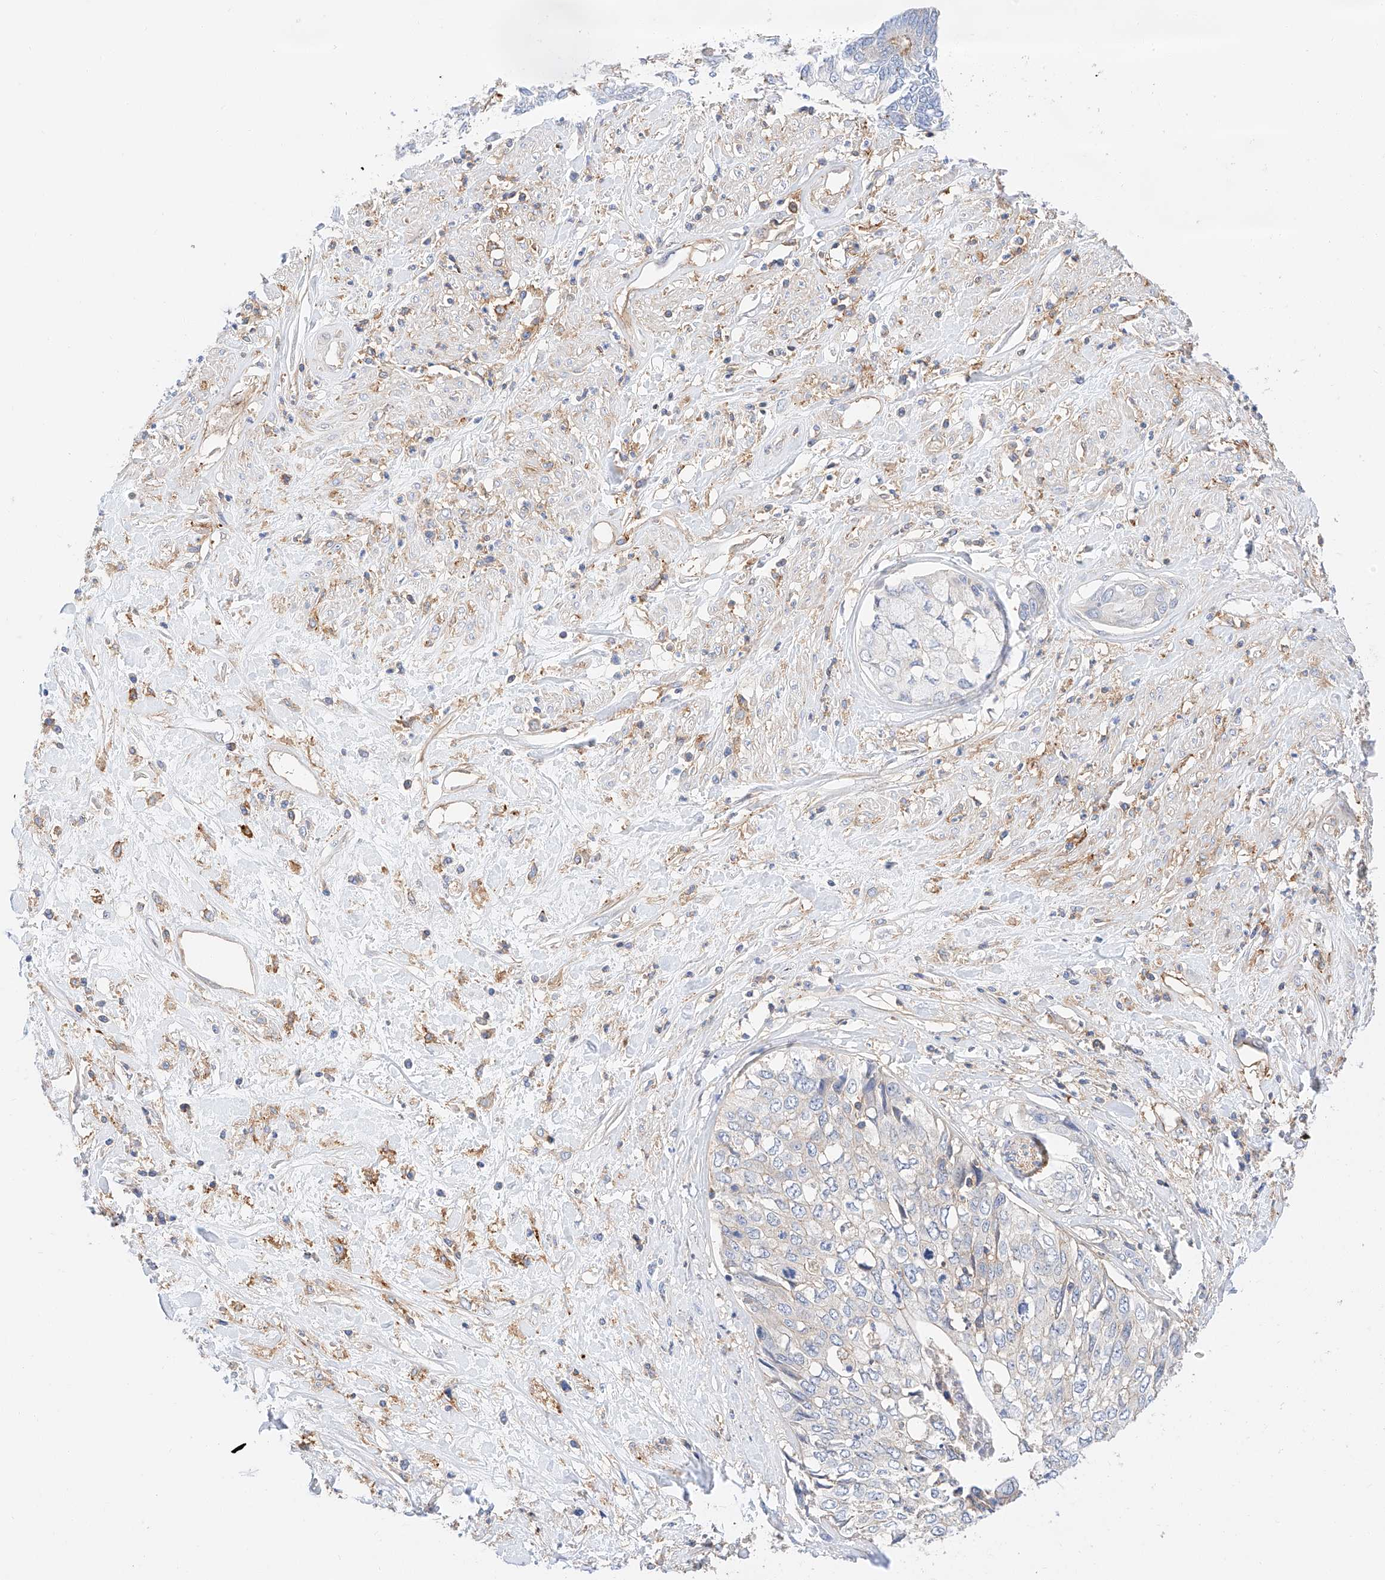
{"staining": {"intensity": "negative", "quantity": "none", "location": "none"}, "tissue": "cervical cancer", "cell_type": "Tumor cells", "image_type": "cancer", "snomed": [{"axis": "morphology", "description": "Squamous cell carcinoma, NOS"}, {"axis": "topography", "description": "Cervix"}], "caption": "This is an immunohistochemistry histopathology image of squamous cell carcinoma (cervical). There is no expression in tumor cells.", "gene": "HAUS4", "patient": {"sex": "female", "age": 31}}